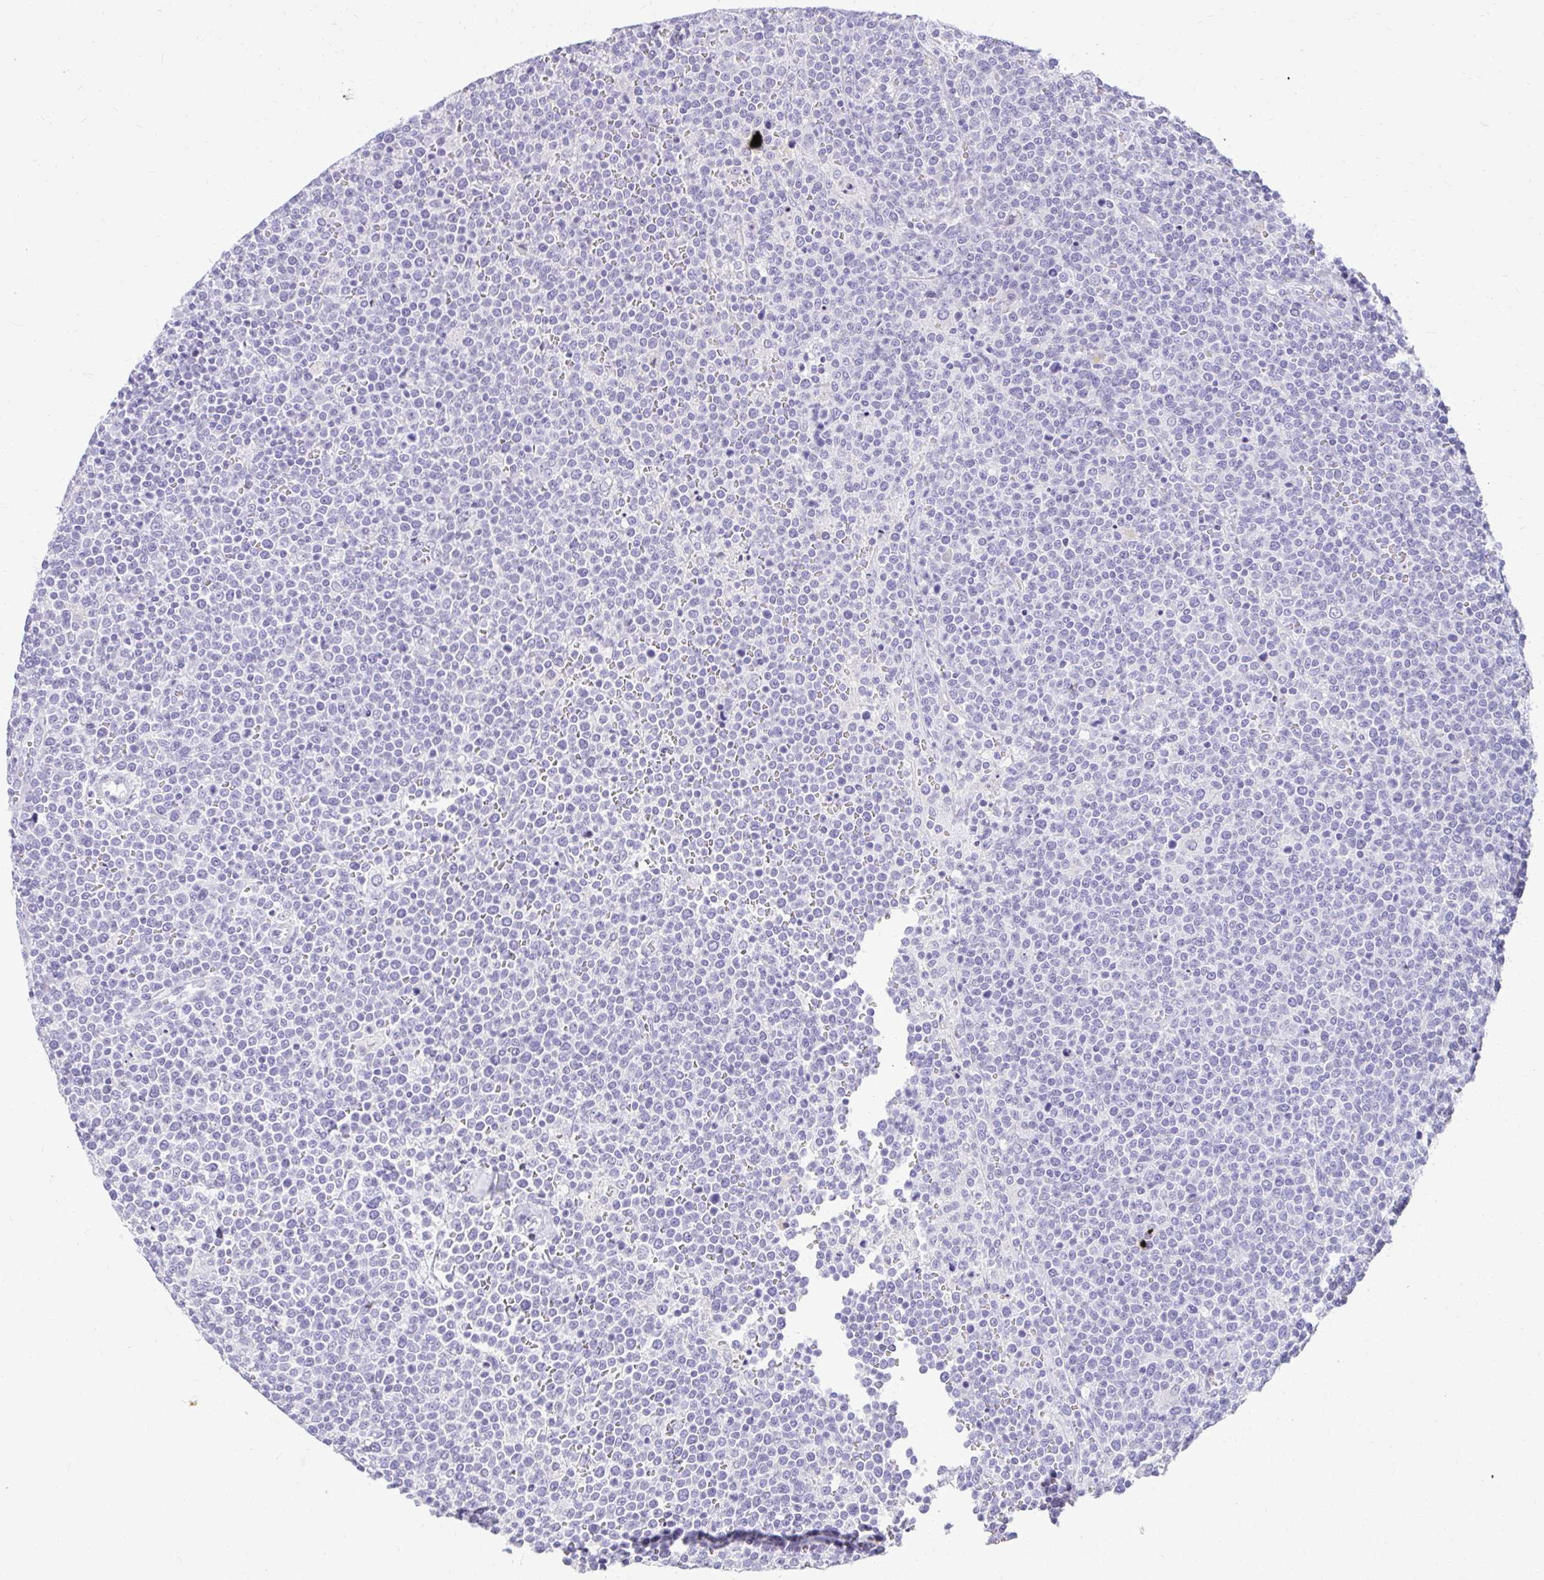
{"staining": {"intensity": "negative", "quantity": "none", "location": "none"}, "tissue": "lymphoma", "cell_type": "Tumor cells", "image_type": "cancer", "snomed": [{"axis": "morphology", "description": "Malignant lymphoma, non-Hodgkin's type, High grade"}, {"axis": "topography", "description": "Lymph node"}], "caption": "There is no significant expression in tumor cells of lymphoma.", "gene": "PRAP1", "patient": {"sex": "male", "age": 61}}